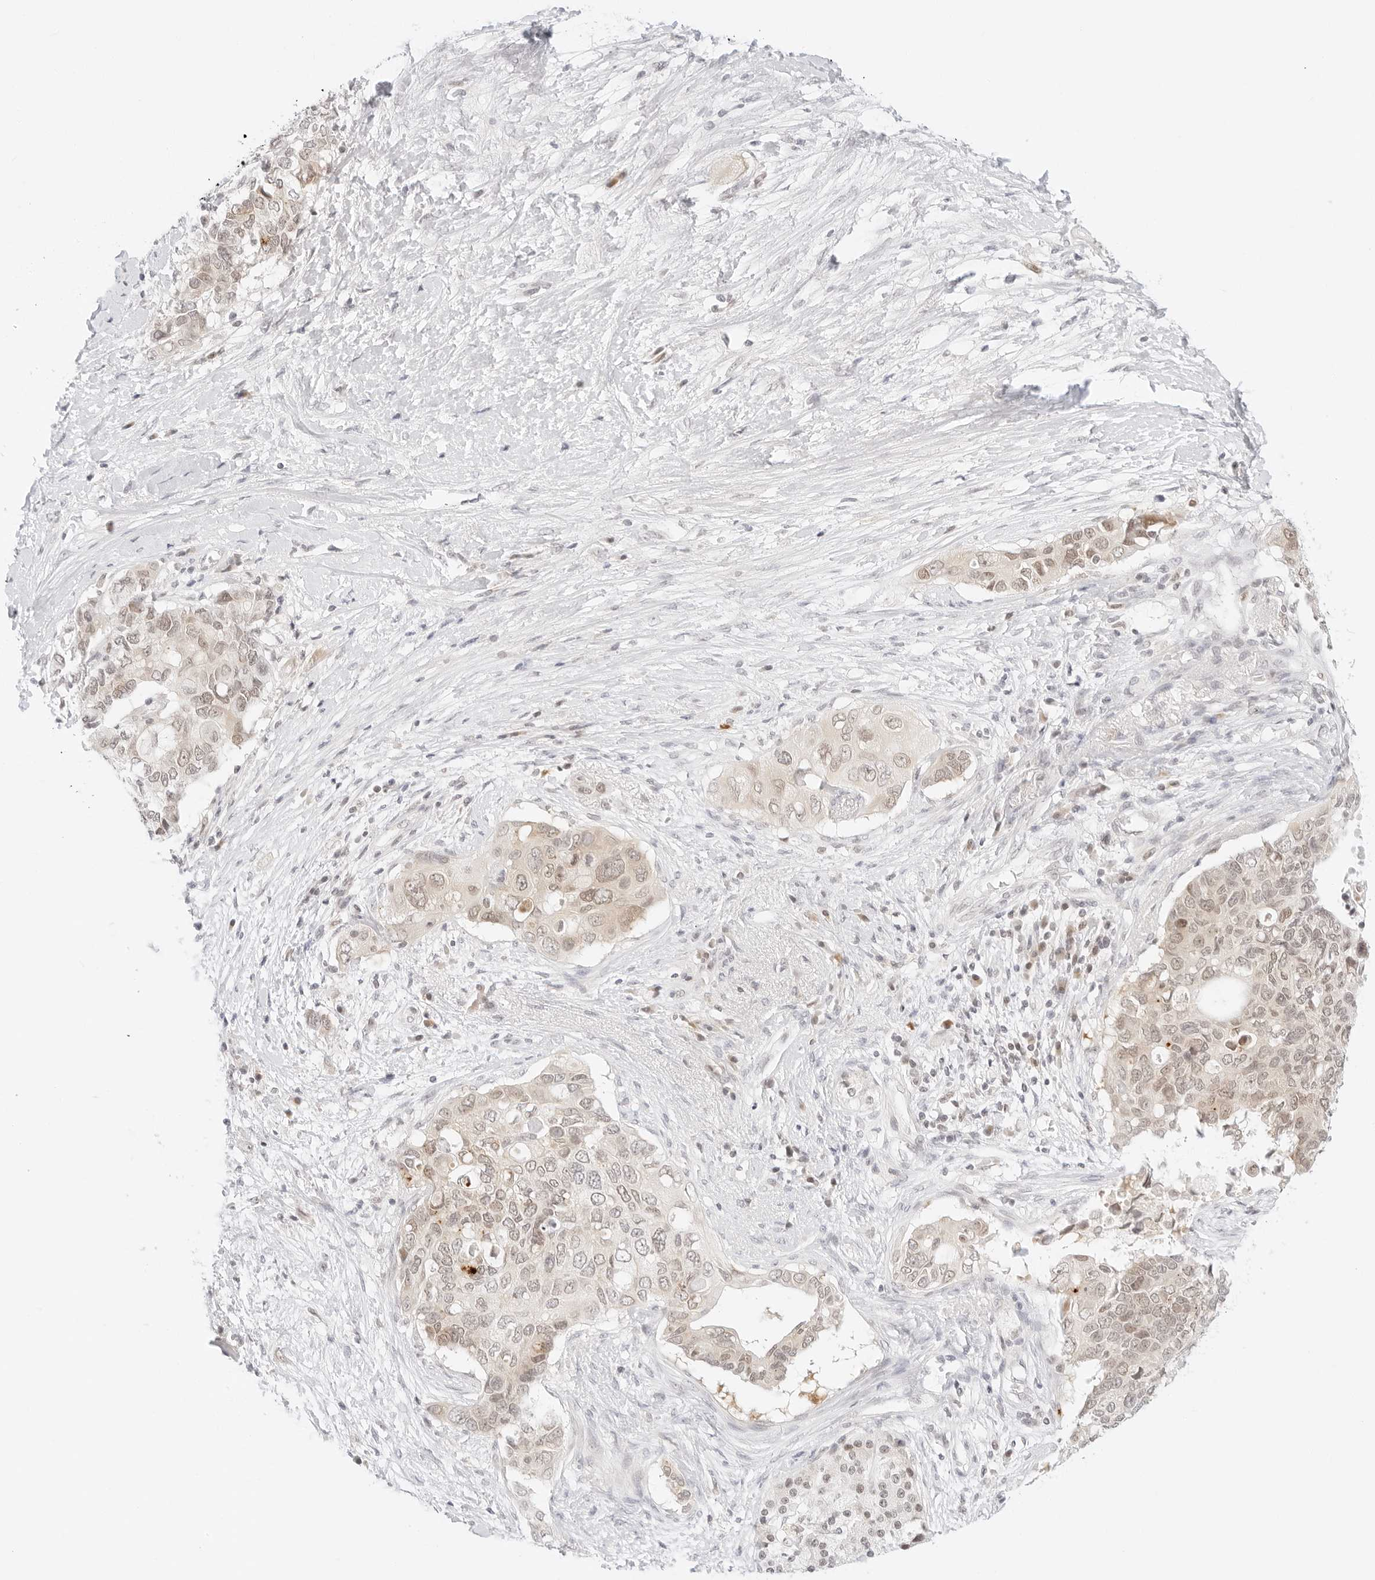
{"staining": {"intensity": "weak", "quantity": "25%-75%", "location": "nuclear"}, "tissue": "pancreatic cancer", "cell_type": "Tumor cells", "image_type": "cancer", "snomed": [{"axis": "morphology", "description": "Adenocarcinoma, NOS"}, {"axis": "topography", "description": "Pancreas"}], "caption": "Immunohistochemical staining of pancreatic adenocarcinoma displays weak nuclear protein staining in approximately 25%-75% of tumor cells.", "gene": "POLR3C", "patient": {"sex": "female", "age": 56}}